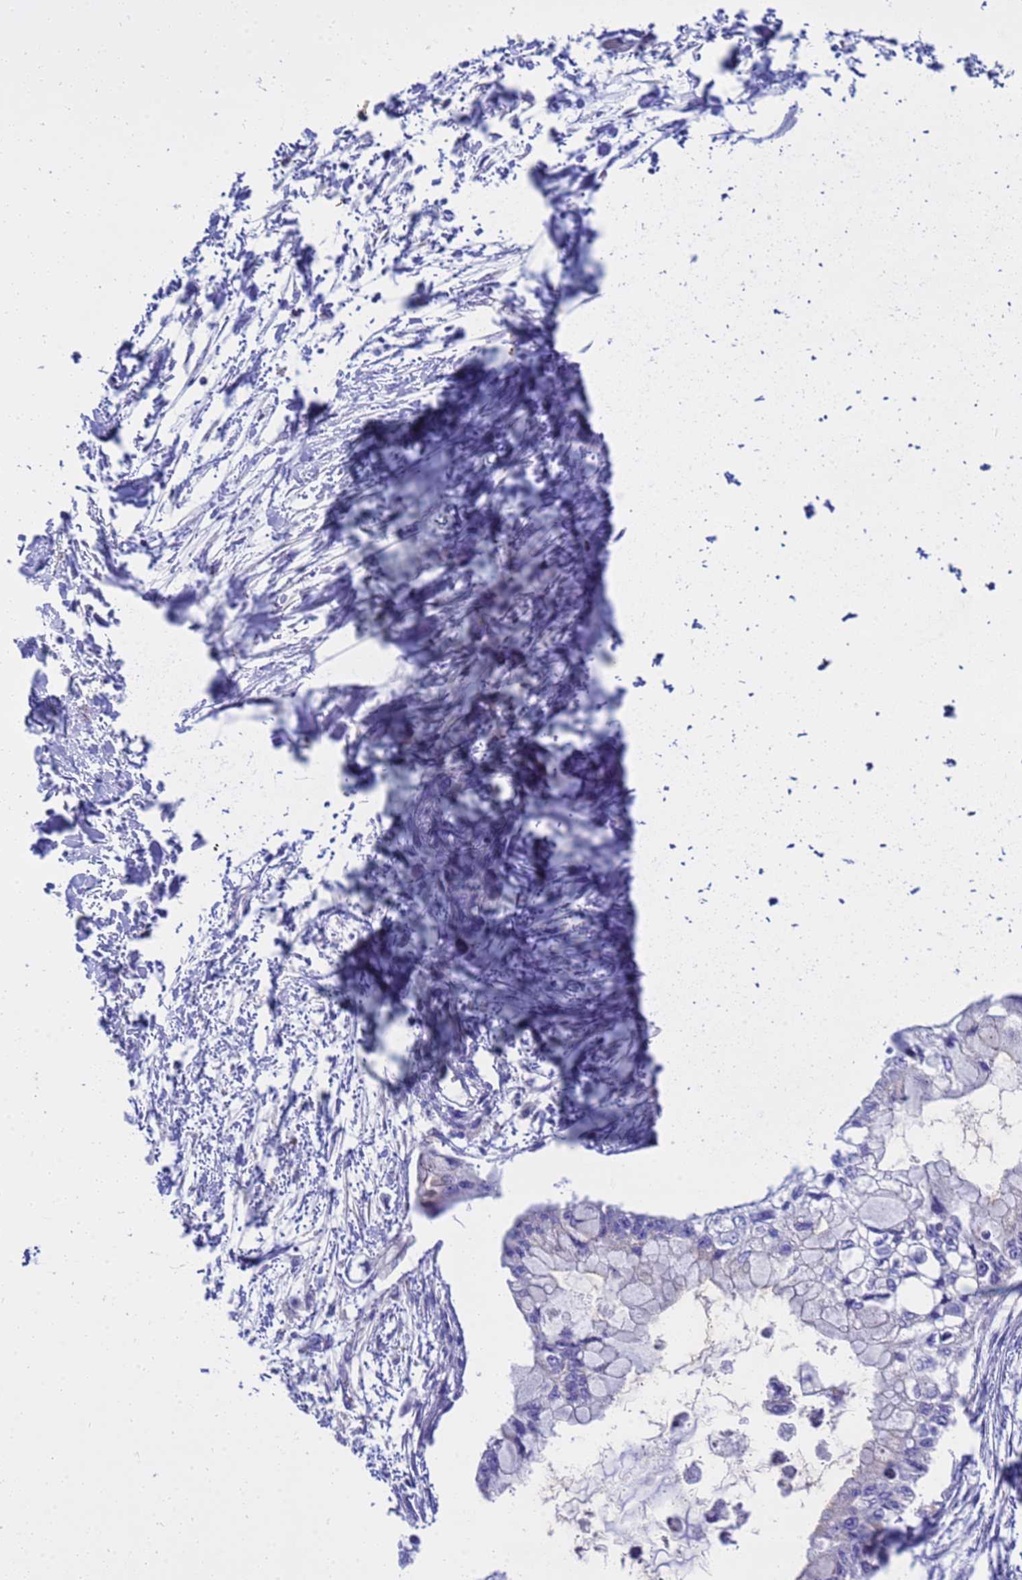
{"staining": {"intensity": "weak", "quantity": "<25%", "location": "cytoplasmic/membranous"}, "tissue": "pancreatic cancer", "cell_type": "Tumor cells", "image_type": "cancer", "snomed": [{"axis": "morphology", "description": "Adenocarcinoma, NOS"}, {"axis": "topography", "description": "Pancreas"}], "caption": "Tumor cells are negative for protein expression in human pancreatic cancer.", "gene": "ANAPC1", "patient": {"sex": "male", "age": 48}}